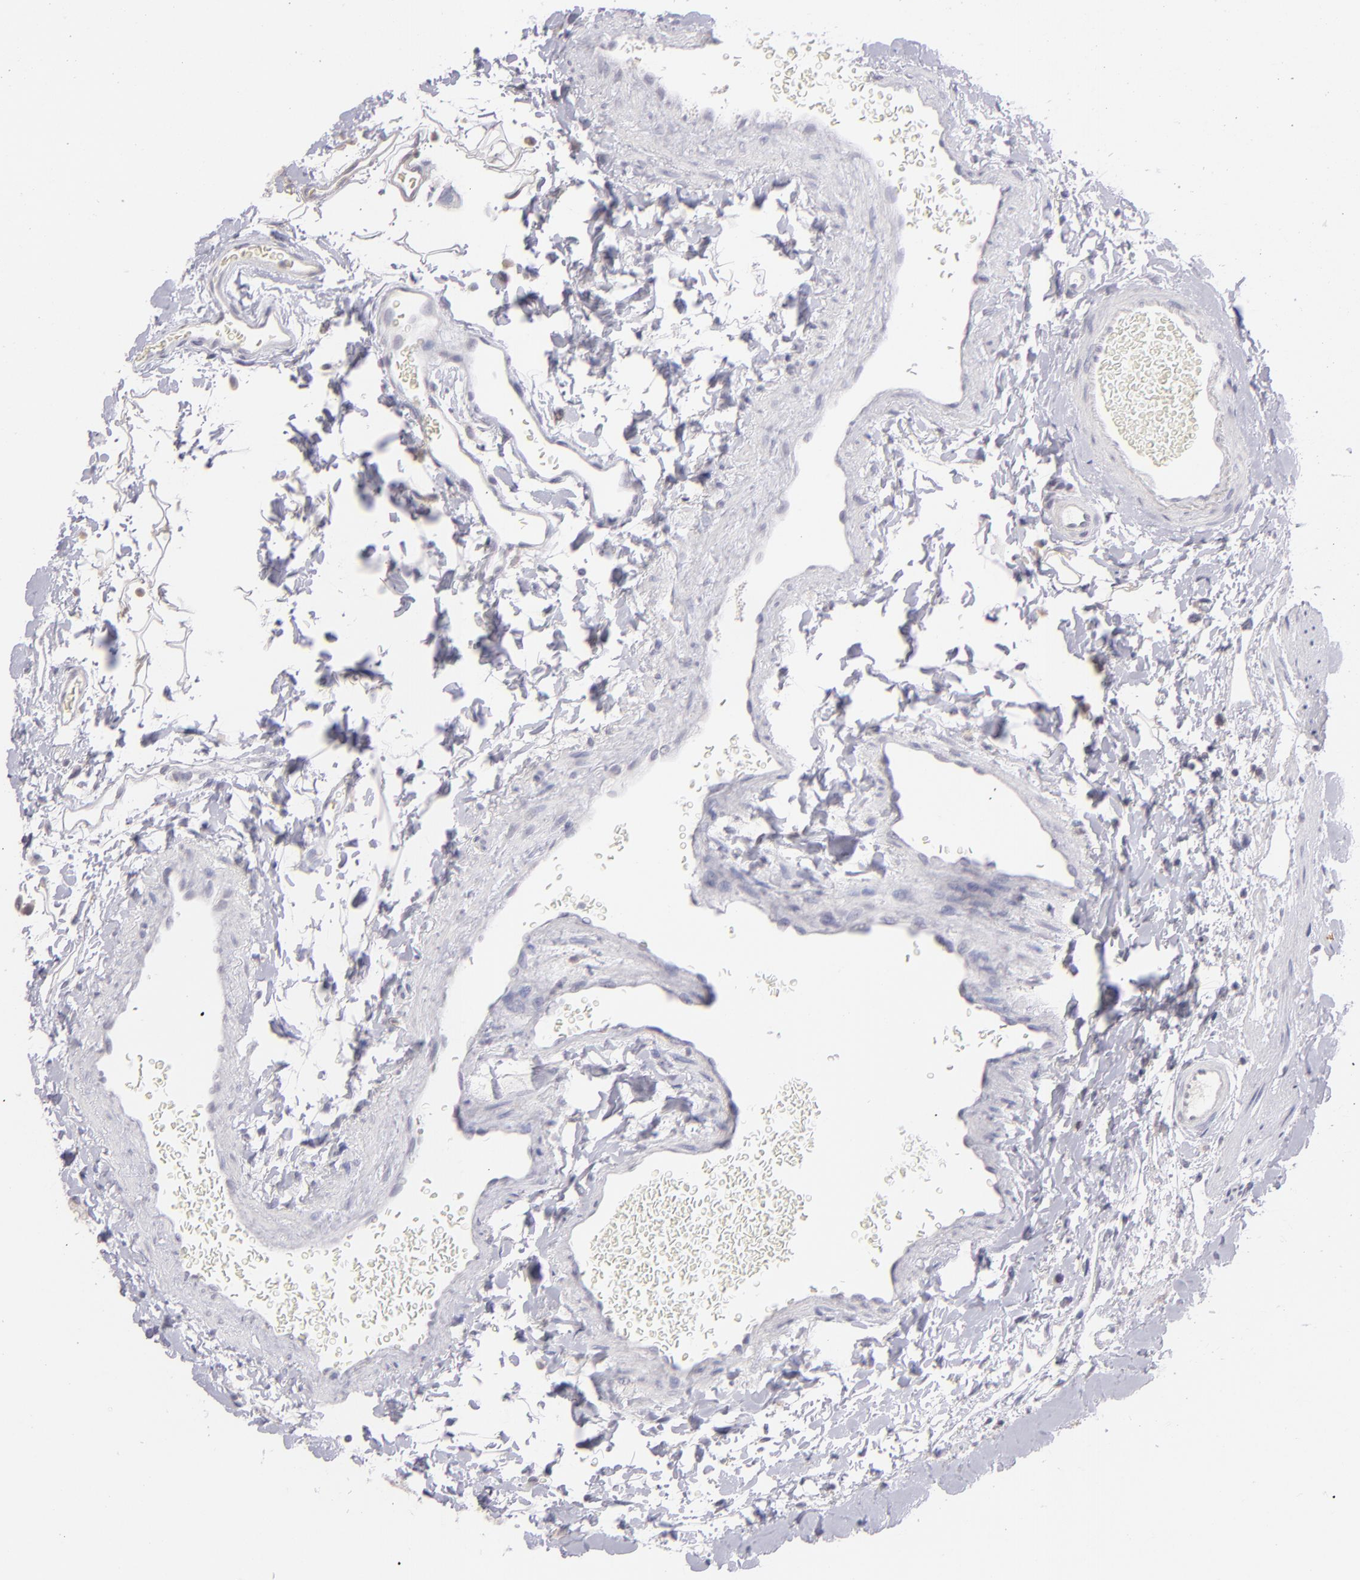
{"staining": {"intensity": "negative", "quantity": "none", "location": "none"}, "tissue": "stomach", "cell_type": "Glandular cells", "image_type": "normal", "snomed": [{"axis": "morphology", "description": "Normal tissue, NOS"}, {"axis": "topography", "description": "Stomach, upper"}, {"axis": "topography", "description": "Stomach"}], "caption": "Stomach was stained to show a protein in brown. There is no significant staining in glandular cells. Nuclei are stained in blue.", "gene": "IL2RA", "patient": {"sex": "male", "age": 76}}